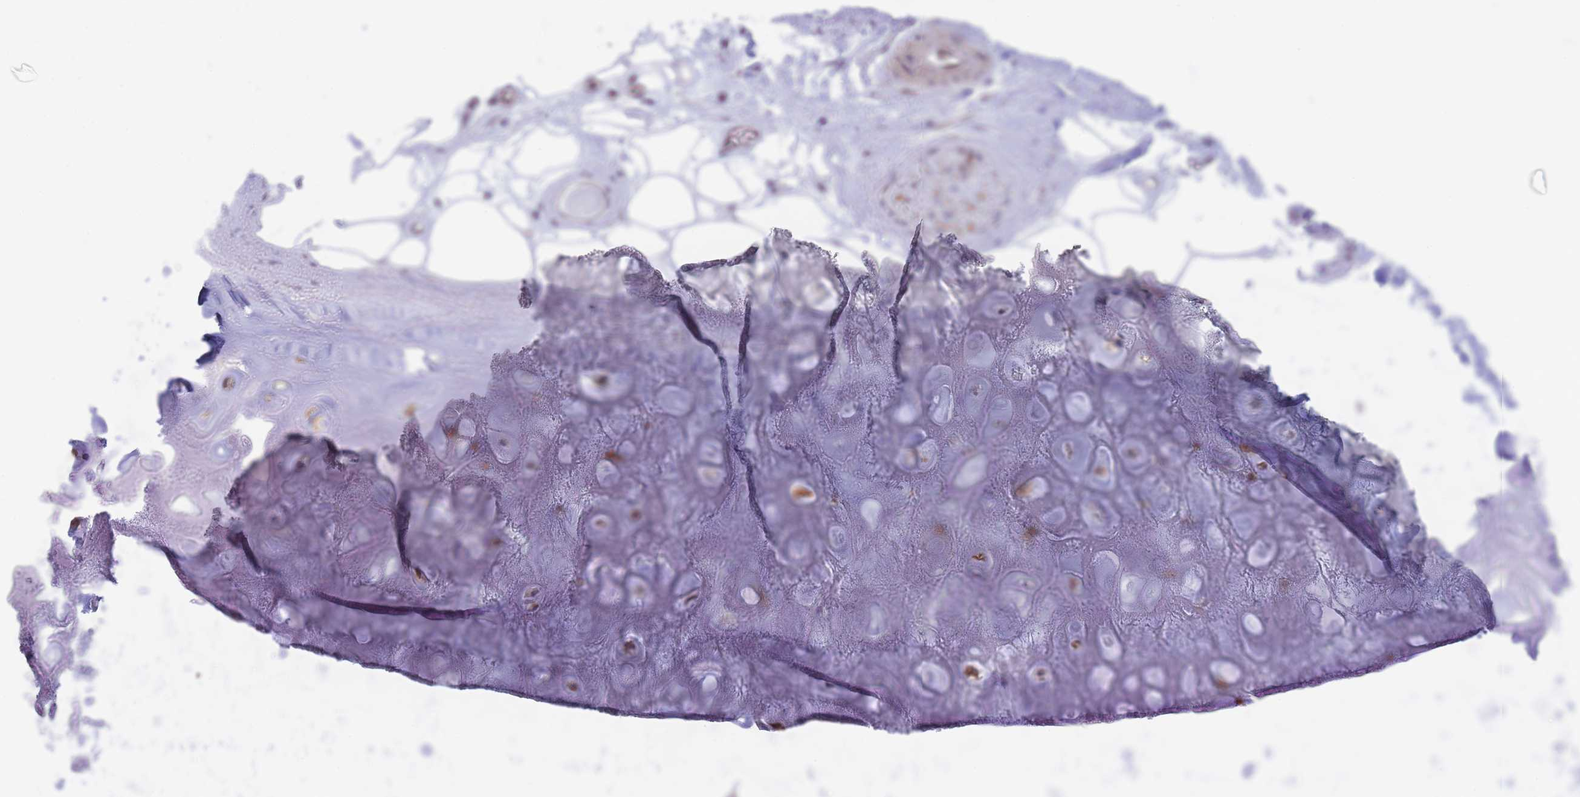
{"staining": {"intensity": "negative", "quantity": "none", "location": "none"}, "tissue": "adipose tissue", "cell_type": "Adipocytes", "image_type": "normal", "snomed": [{"axis": "morphology", "description": "Normal tissue, NOS"}, {"axis": "topography", "description": "Cartilage tissue"}], "caption": "Photomicrograph shows no protein positivity in adipocytes of unremarkable adipose tissue. (Stains: DAB IHC with hematoxylin counter stain, Microscopy: brightfield microscopy at high magnification).", "gene": "CRACD", "patient": {"sex": "male", "age": 81}}